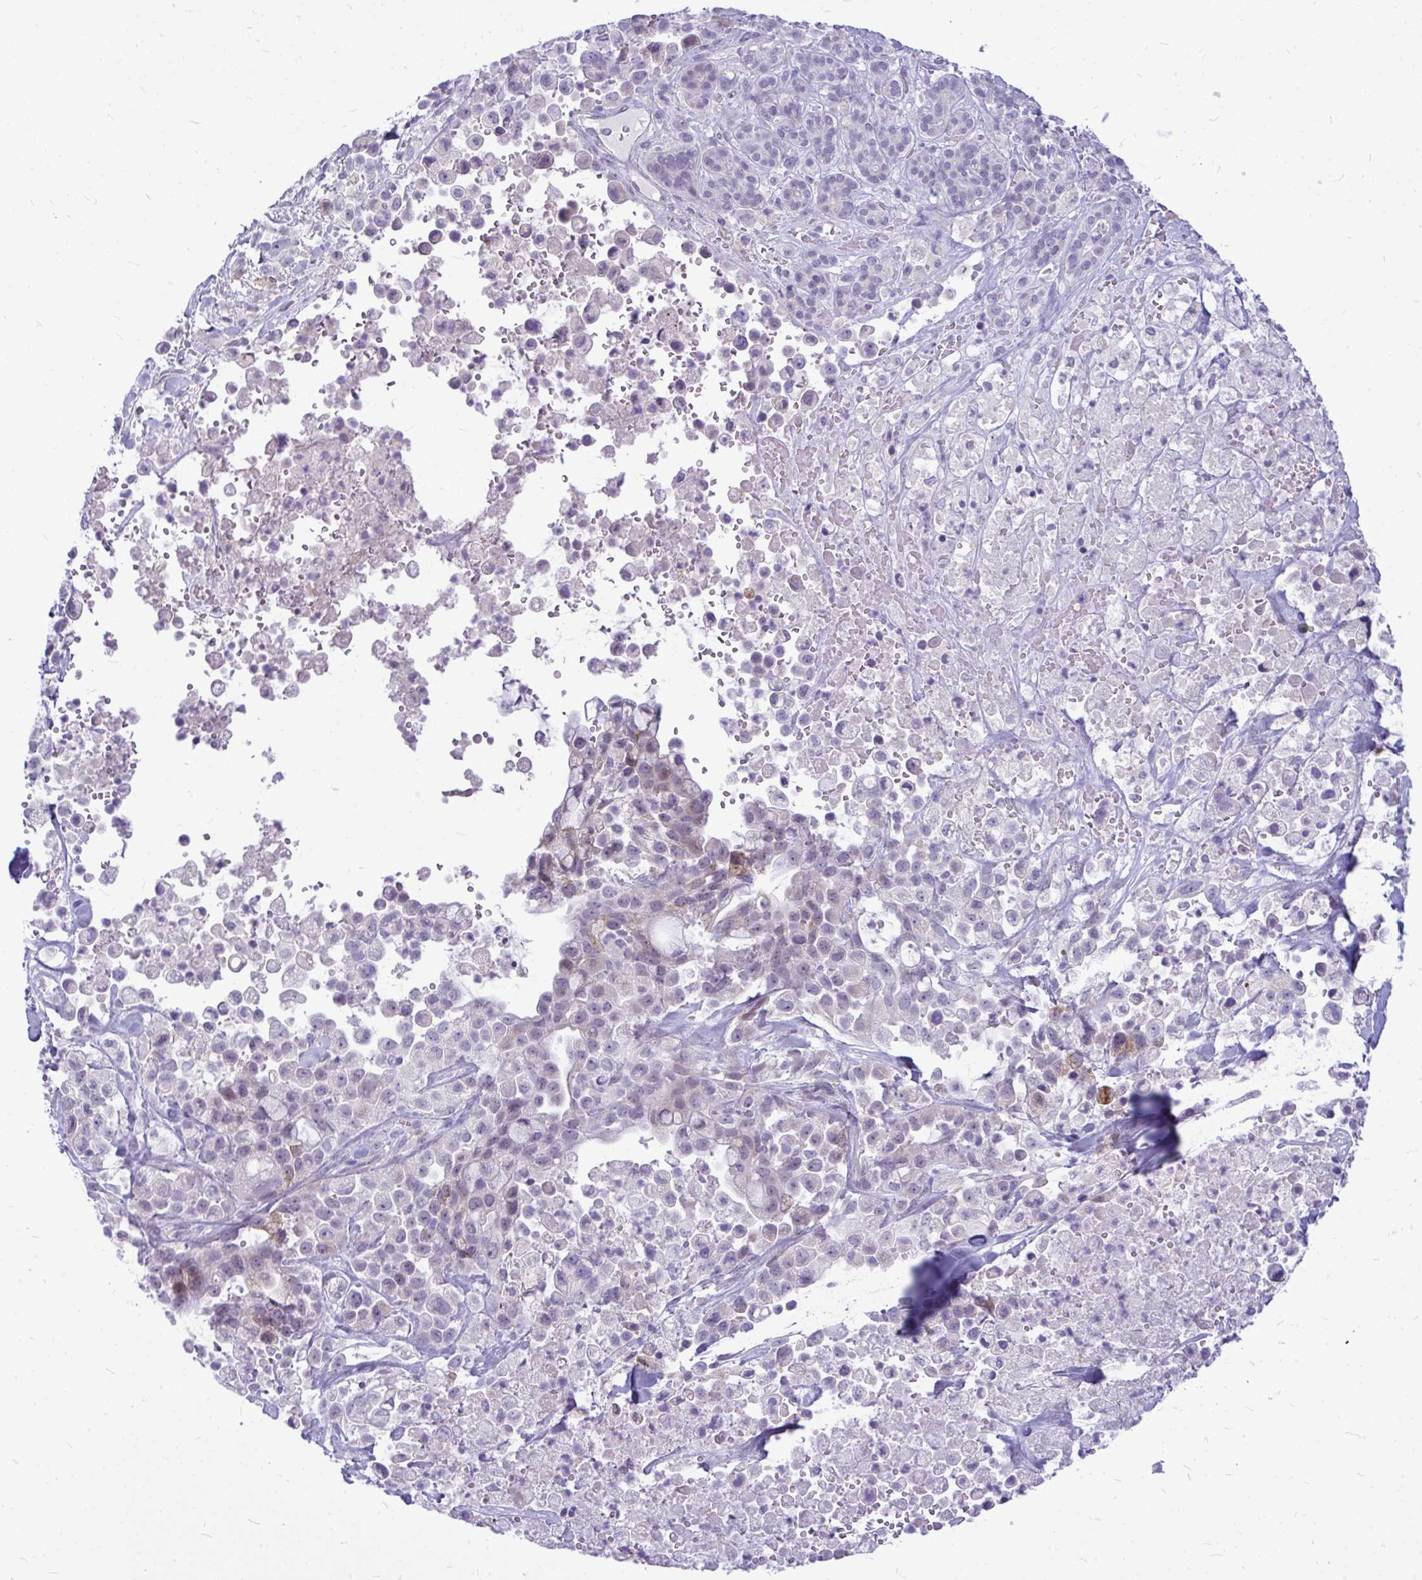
{"staining": {"intensity": "weak", "quantity": "<25%", "location": "cytoplasmic/membranous,nuclear"}, "tissue": "pancreatic cancer", "cell_type": "Tumor cells", "image_type": "cancer", "snomed": [{"axis": "morphology", "description": "Adenocarcinoma, NOS"}, {"axis": "topography", "description": "Pancreas"}], "caption": "Tumor cells are negative for protein expression in human adenocarcinoma (pancreatic). (DAB (3,3'-diaminobenzidine) immunohistochemistry visualized using brightfield microscopy, high magnification).", "gene": "ZSCAN25", "patient": {"sex": "male", "age": 44}}